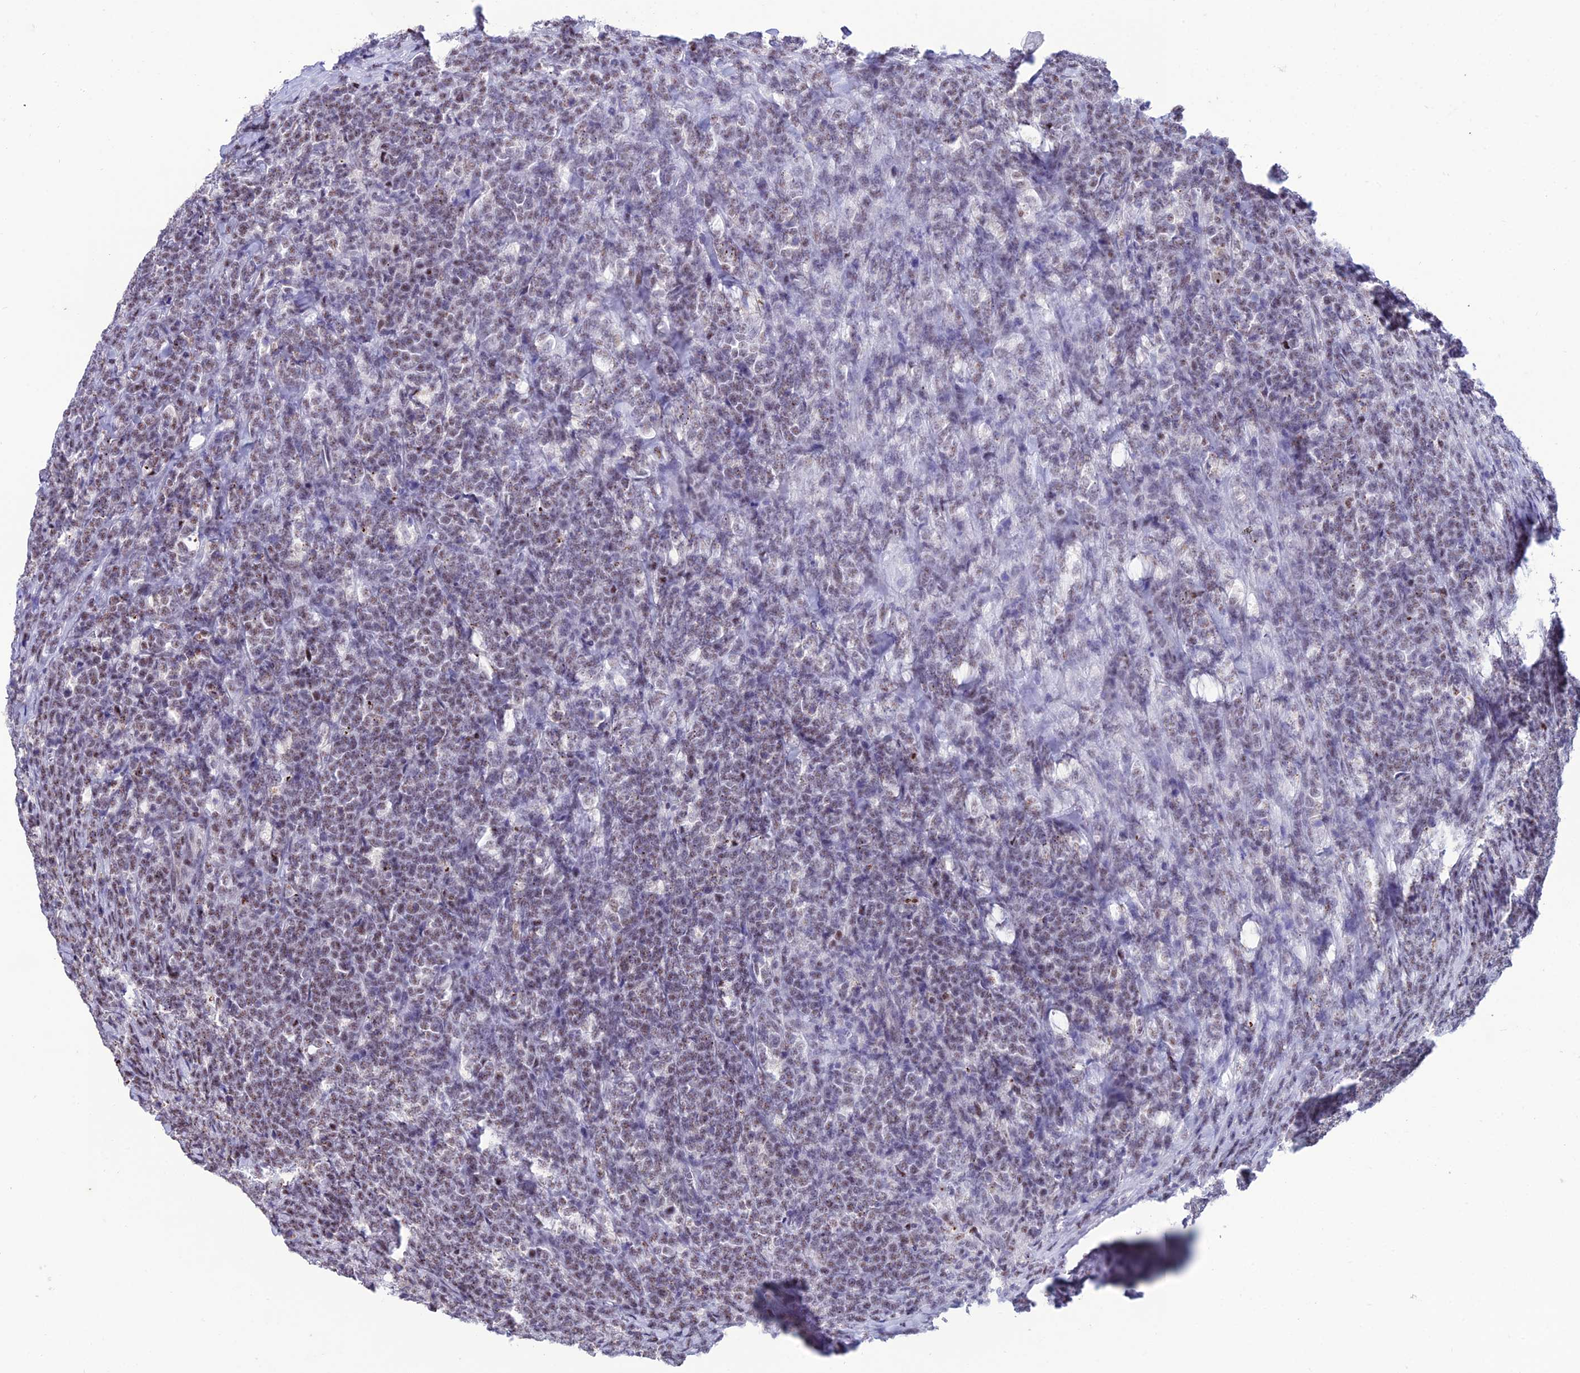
{"staining": {"intensity": "weak", "quantity": "25%-75%", "location": "nuclear"}, "tissue": "lymphoma", "cell_type": "Tumor cells", "image_type": "cancer", "snomed": [{"axis": "morphology", "description": "Malignant lymphoma, non-Hodgkin's type, High grade"}, {"axis": "topography", "description": "Small intestine"}], "caption": "A brown stain shows weak nuclear expression of a protein in lymphoma tumor cells. The staining was performed using DAB (3,3'-diaminobenzidine), with brown indicating positive protein expression. Nuclei are stained blue with hematoxylin.", "gene": "MFSD2B", "patient": {"sex": "male", "age": 8}}